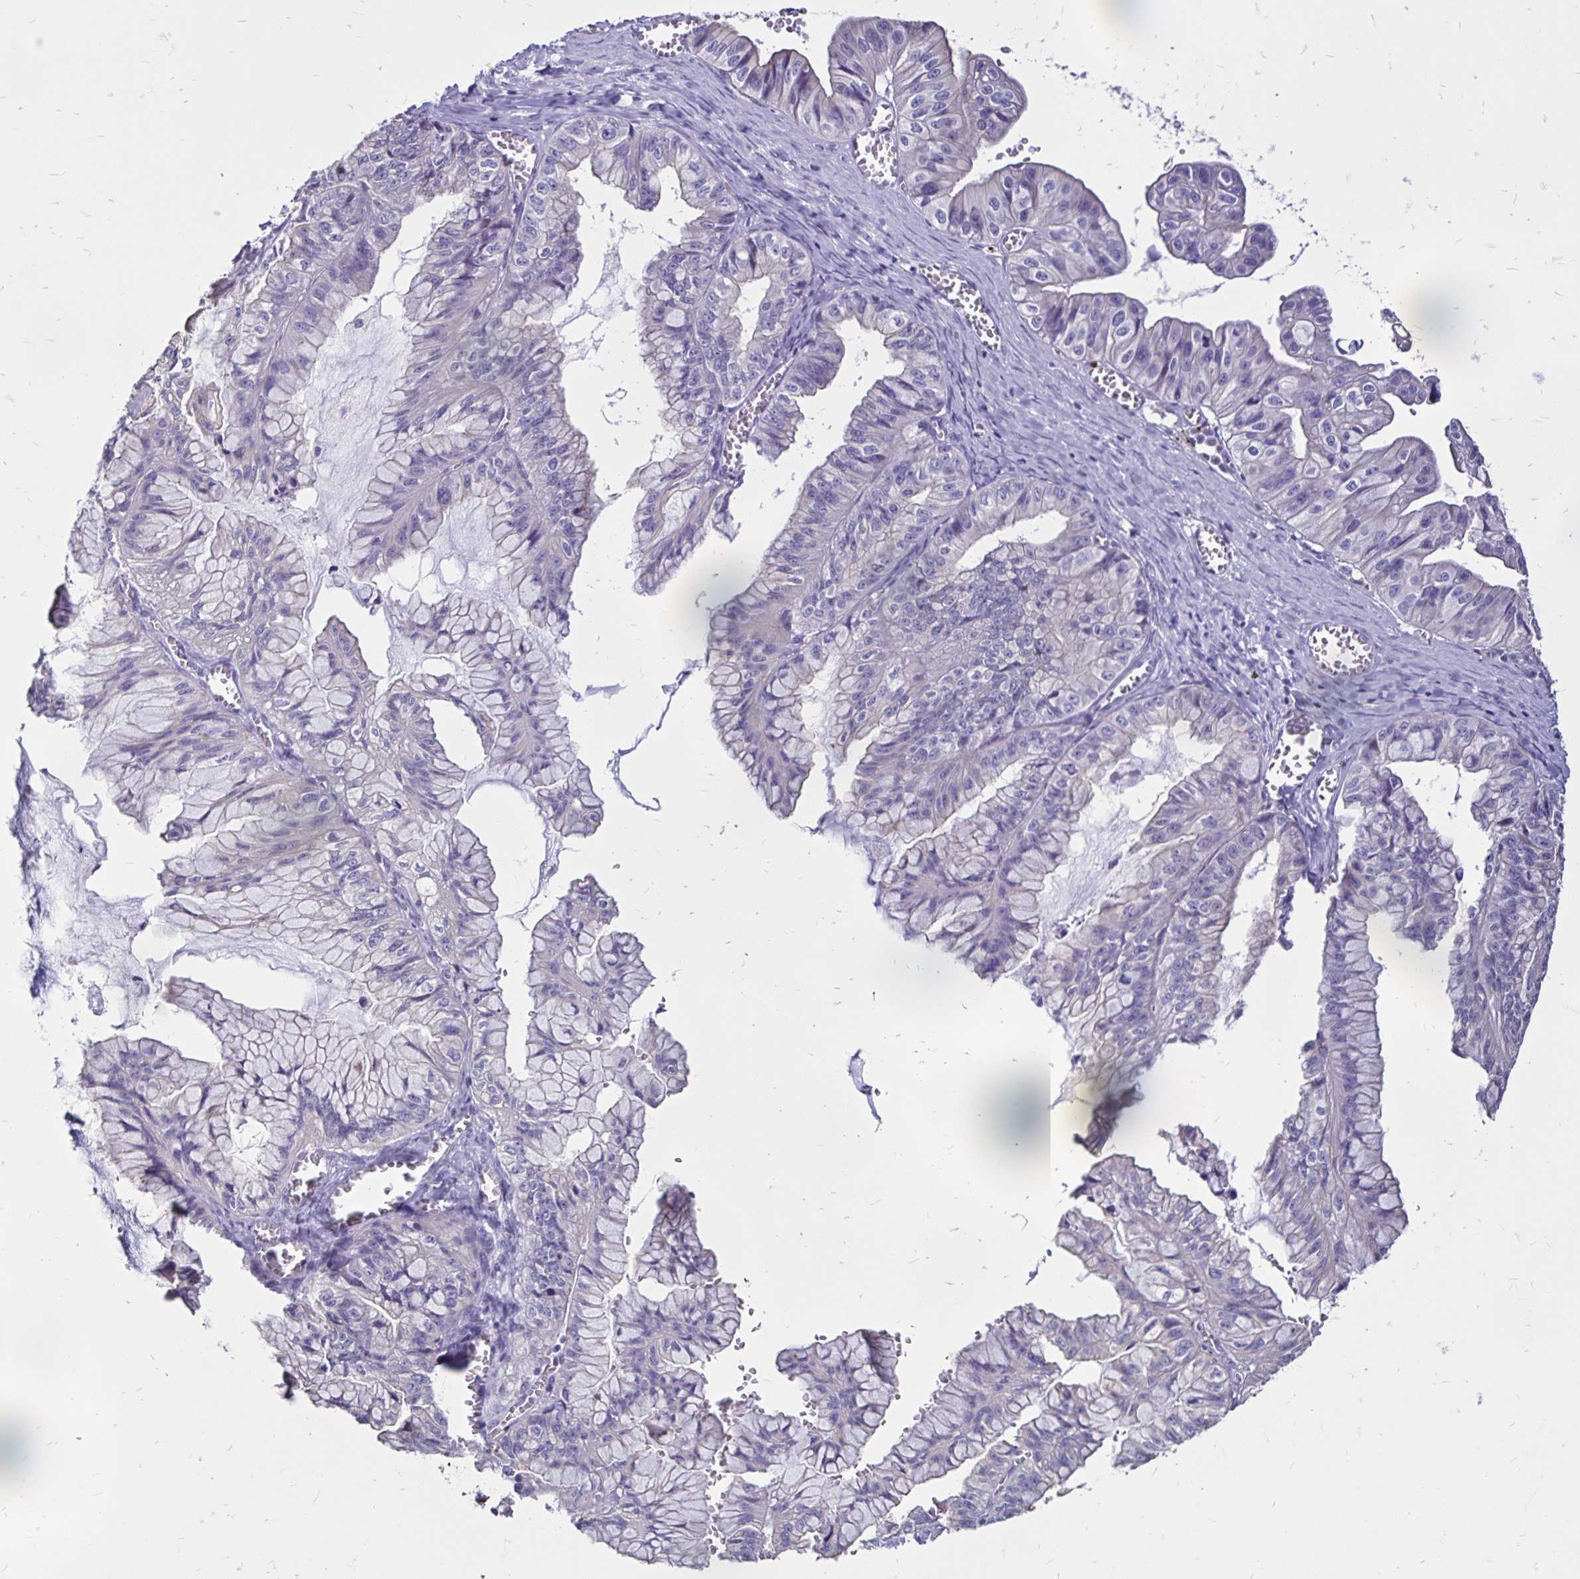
{"staining": {"intensity": "weak", "quantity": "<25%", "location": "cytoplasmic/membranous"}, "tissue": "ovarian cancer", "cell_type": "Tumor cells", "image_type": "cancer", "snomed": [{"axis": "morphology", "description": "Cystadenocarcinoma, mucinous, NOS"}, {"axis": "topography", "description": "Ovary"}], "caption": "Protein analysis of ovarian cancer displays no significant positivity in tumor cells.", "gene": "EVPL", "patient": {"sex": "female", "age": 72}}